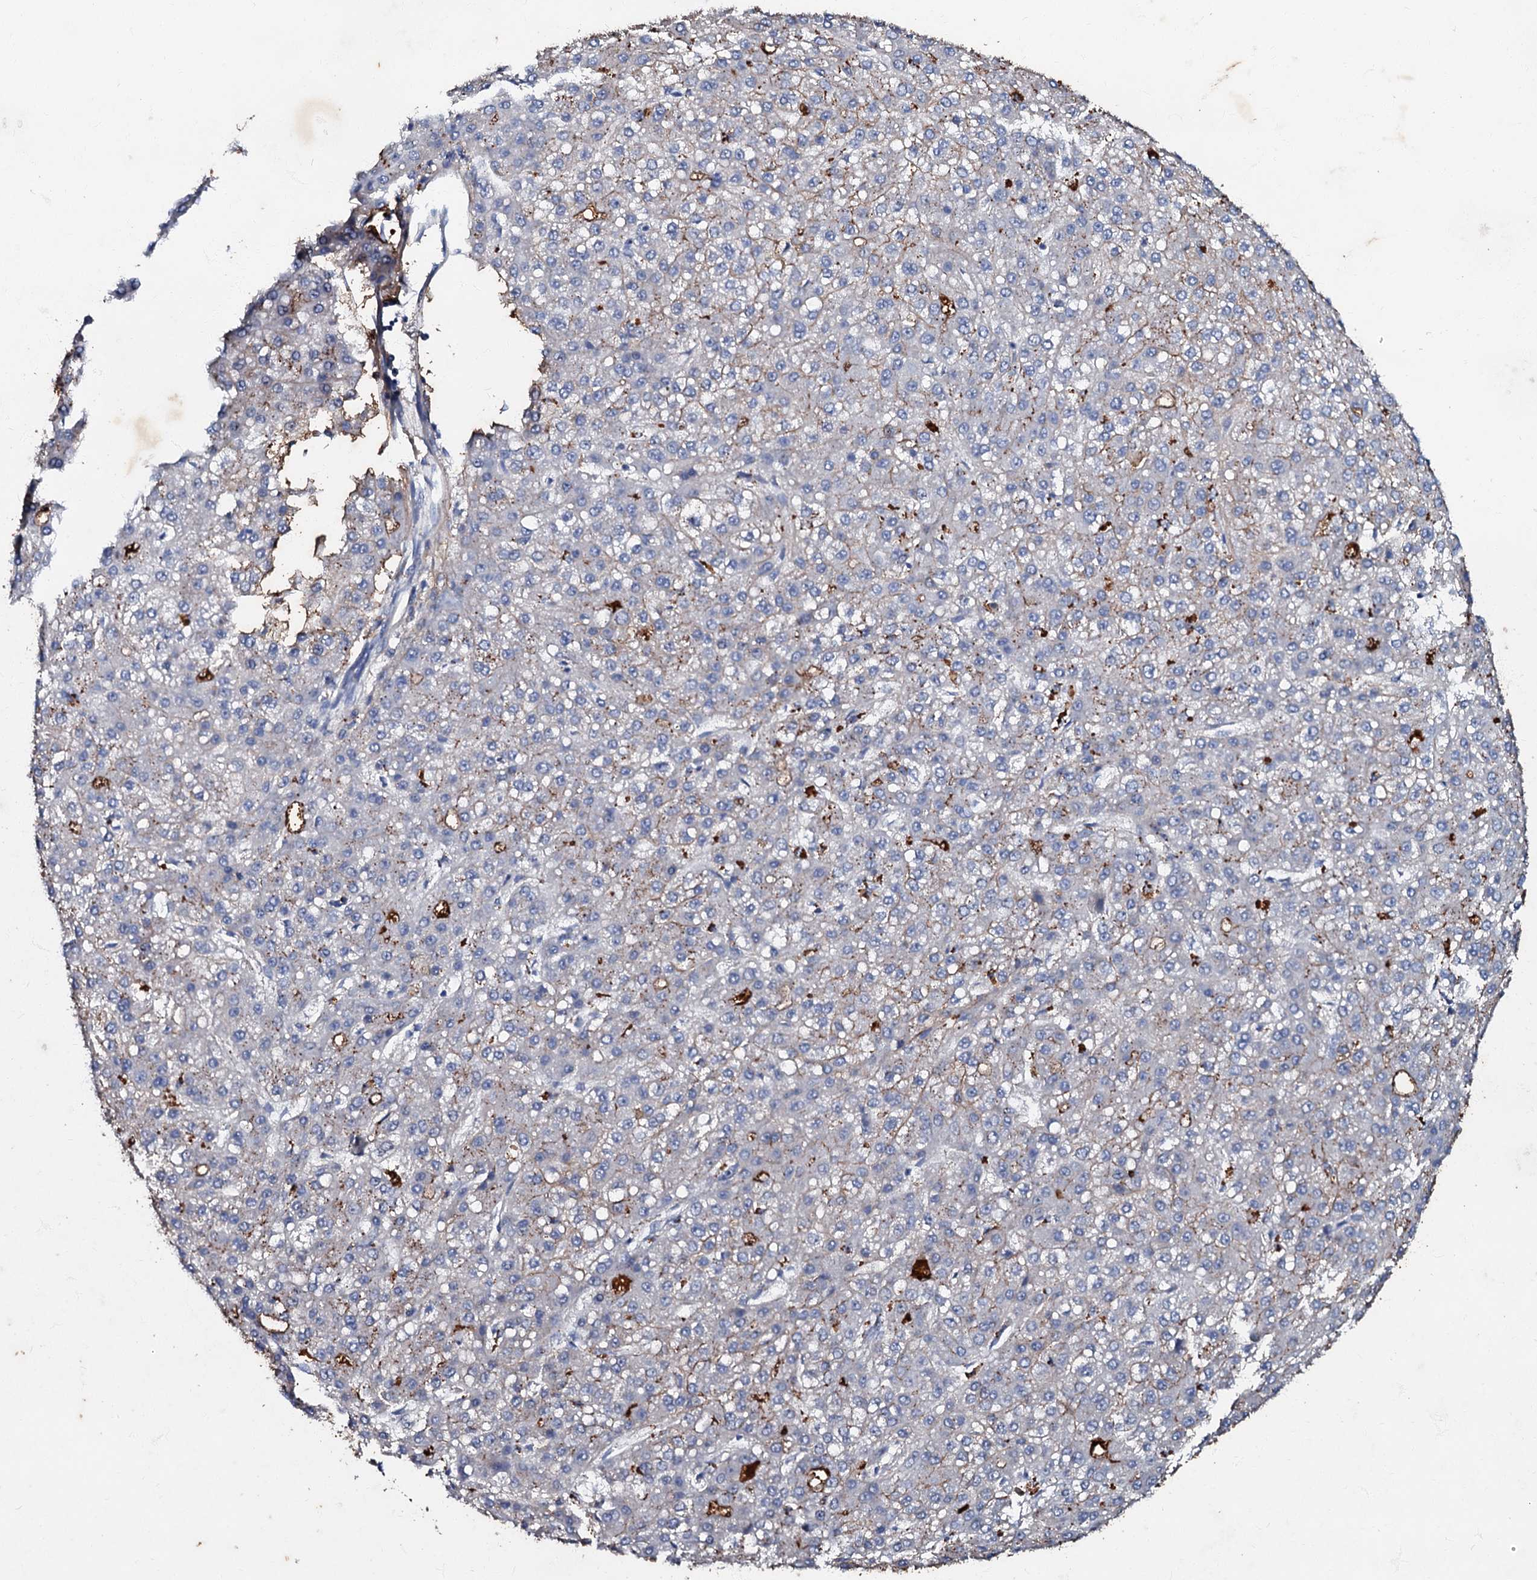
{"staining": {"intensity": "strong", "quantity": "<25%", "location": "cytoplasmic/membranous"}, "tissue": "liver cancer", "cell_type": "Tumor cells", "image_type": "cancer", "snomed": [{"axis": "morphology", "description": "Carcinoma, Hepatocellular, NOS"}, {"axis": "topography", "description": "Liver"}], "caption": "IHC of human liver hepatocellular carcinoma demonstrates medium levels of strong cytoplasmic/membranous expression in approximately <25% of tumor cells.", "gene": "MANSC4", "patient": {"sex": "male", "age": 67}}